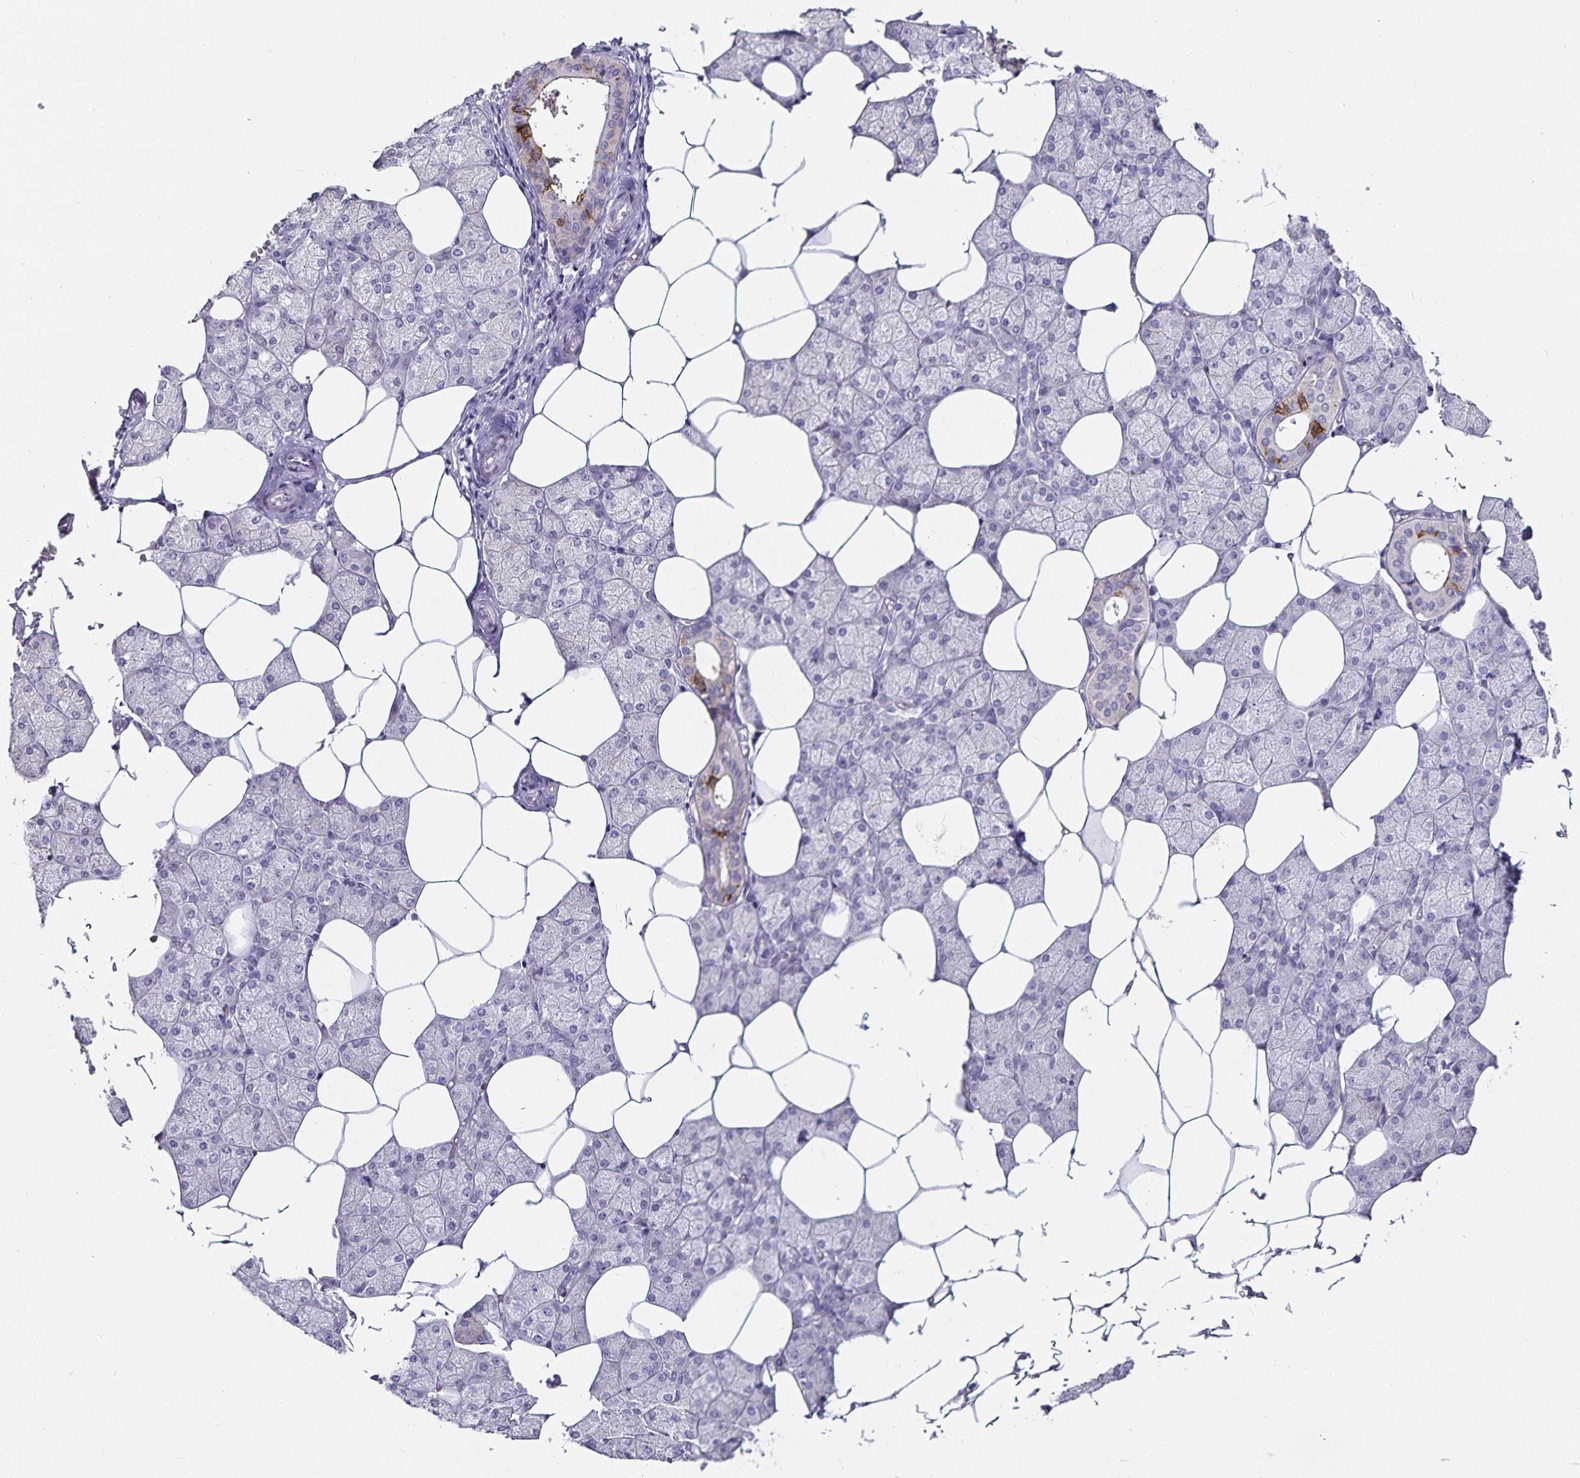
{"staining": {"intensity": "moderate", "quantity": "<25%", "location": "cytoplasmic/membranous"}, "tissue": "salivary gland", "cell_type": "Glandular cells", "image_type": "normal", "snomed": [{"axis": "morphology", "description": "Normal tissue, NOS"}, {"axis": "topography", "description": "Salivary gland"}], "caption": "IHC (DAB (3,3'-diaminobenzidine)) staining of benign salivary gland demonstrates moderate cytoplasmic/membranous protein staining in approximately <25% of glandular cells. (IHC, brightfield microscopy, high magnification).", "gene": "CA12", "patient": {"sex": "female", "age": 43}}